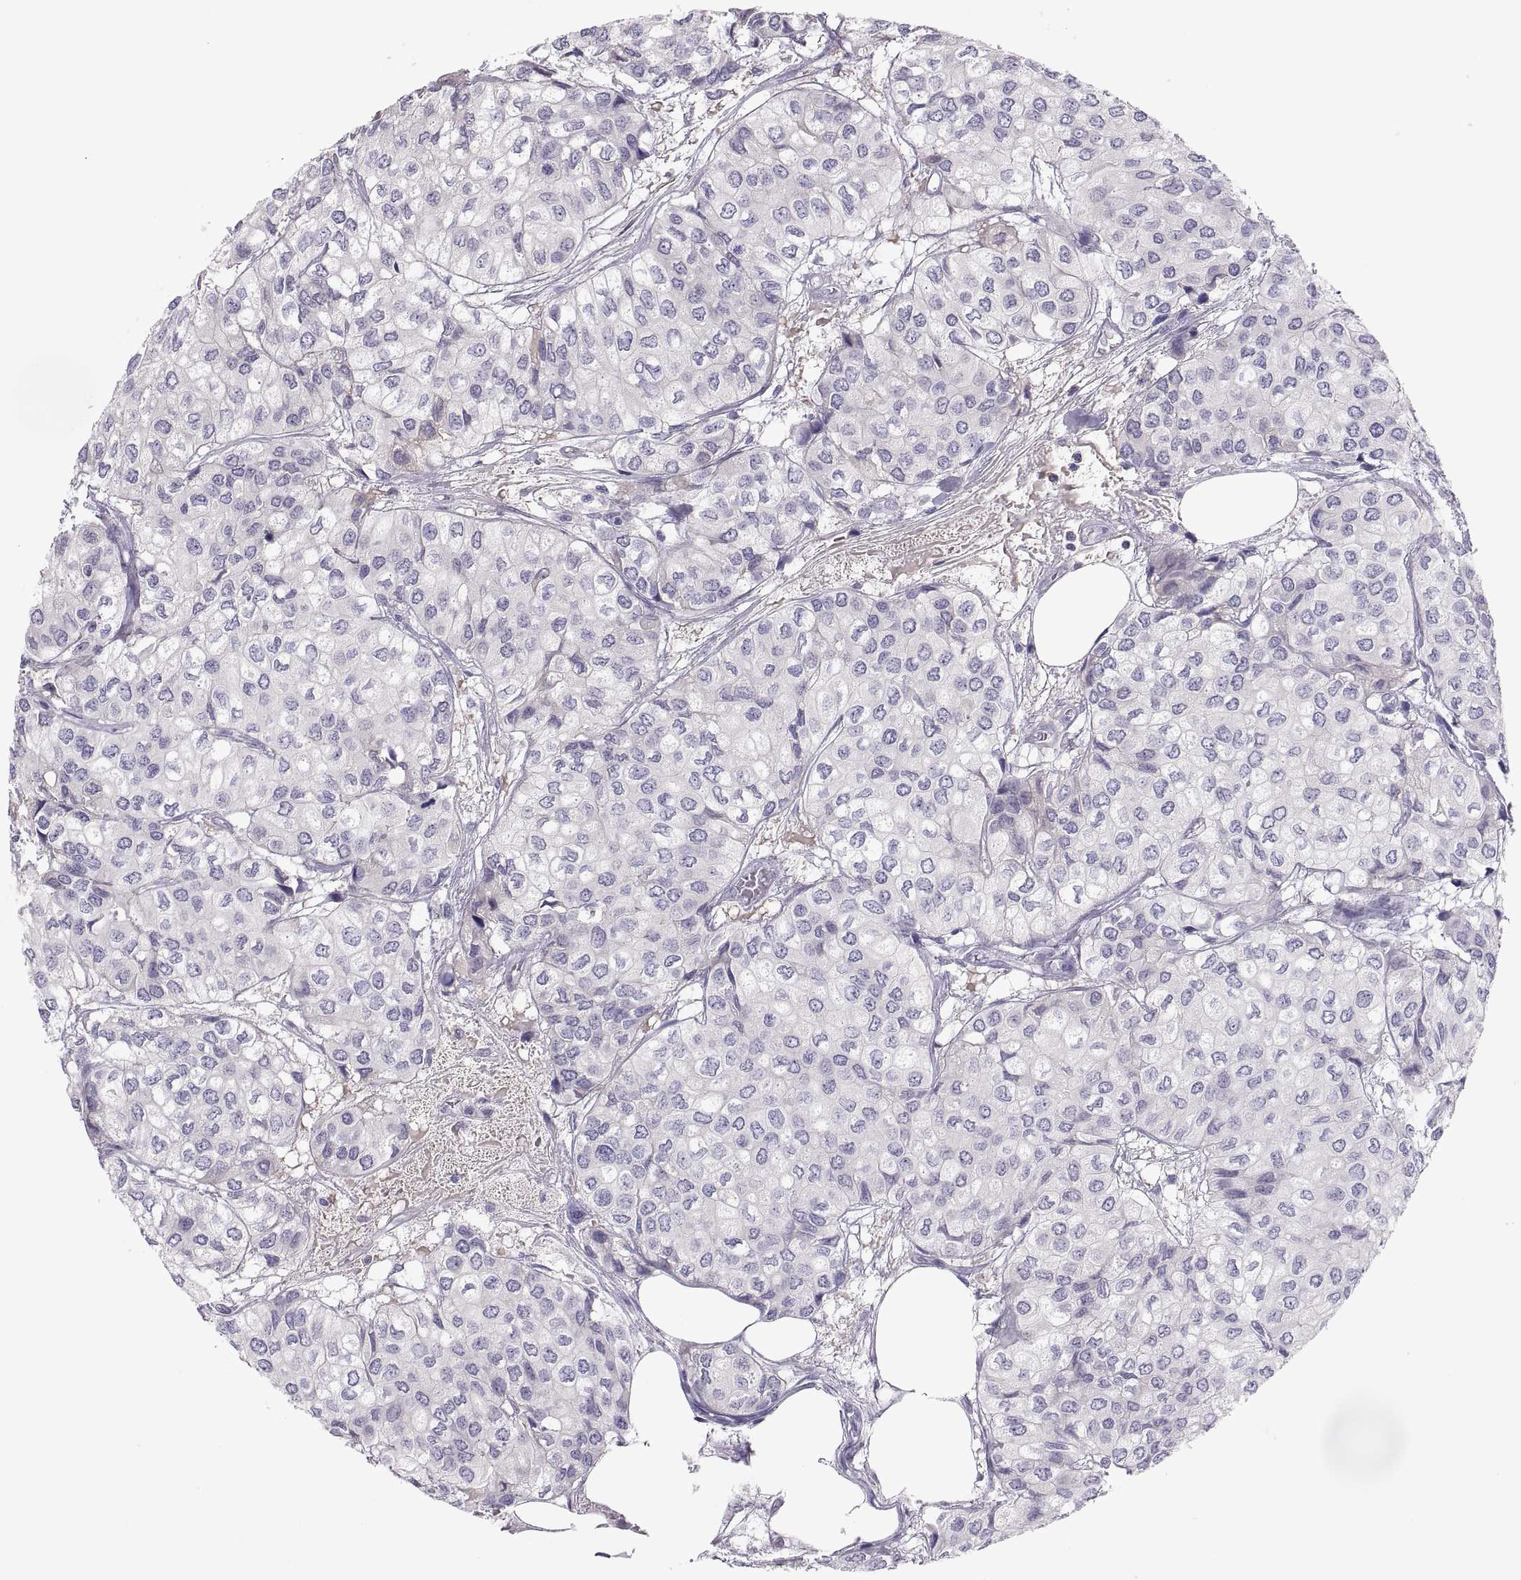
{"staining": {"intensity": "negative", "quantity": "none", "location": "none"}, "tissue": "urothelial cancer", "cell_type": "Tumor cells", "image_type": "cancer", "snomed": [{"axis": "morphology", "description": "Urothelial carcinoma, High grade"}, {"axis": "topography", "description": "Urinary bladder"}], "caption": "There is no significant positivity in tumor cells of urothelial cancer. (DAB (3,3'-diaminobenzidine) IHC visualized using brightfield microscopy, high magnification).", "gene": "MAGEB2", "patient": {"sex": "male", "age": 73}}